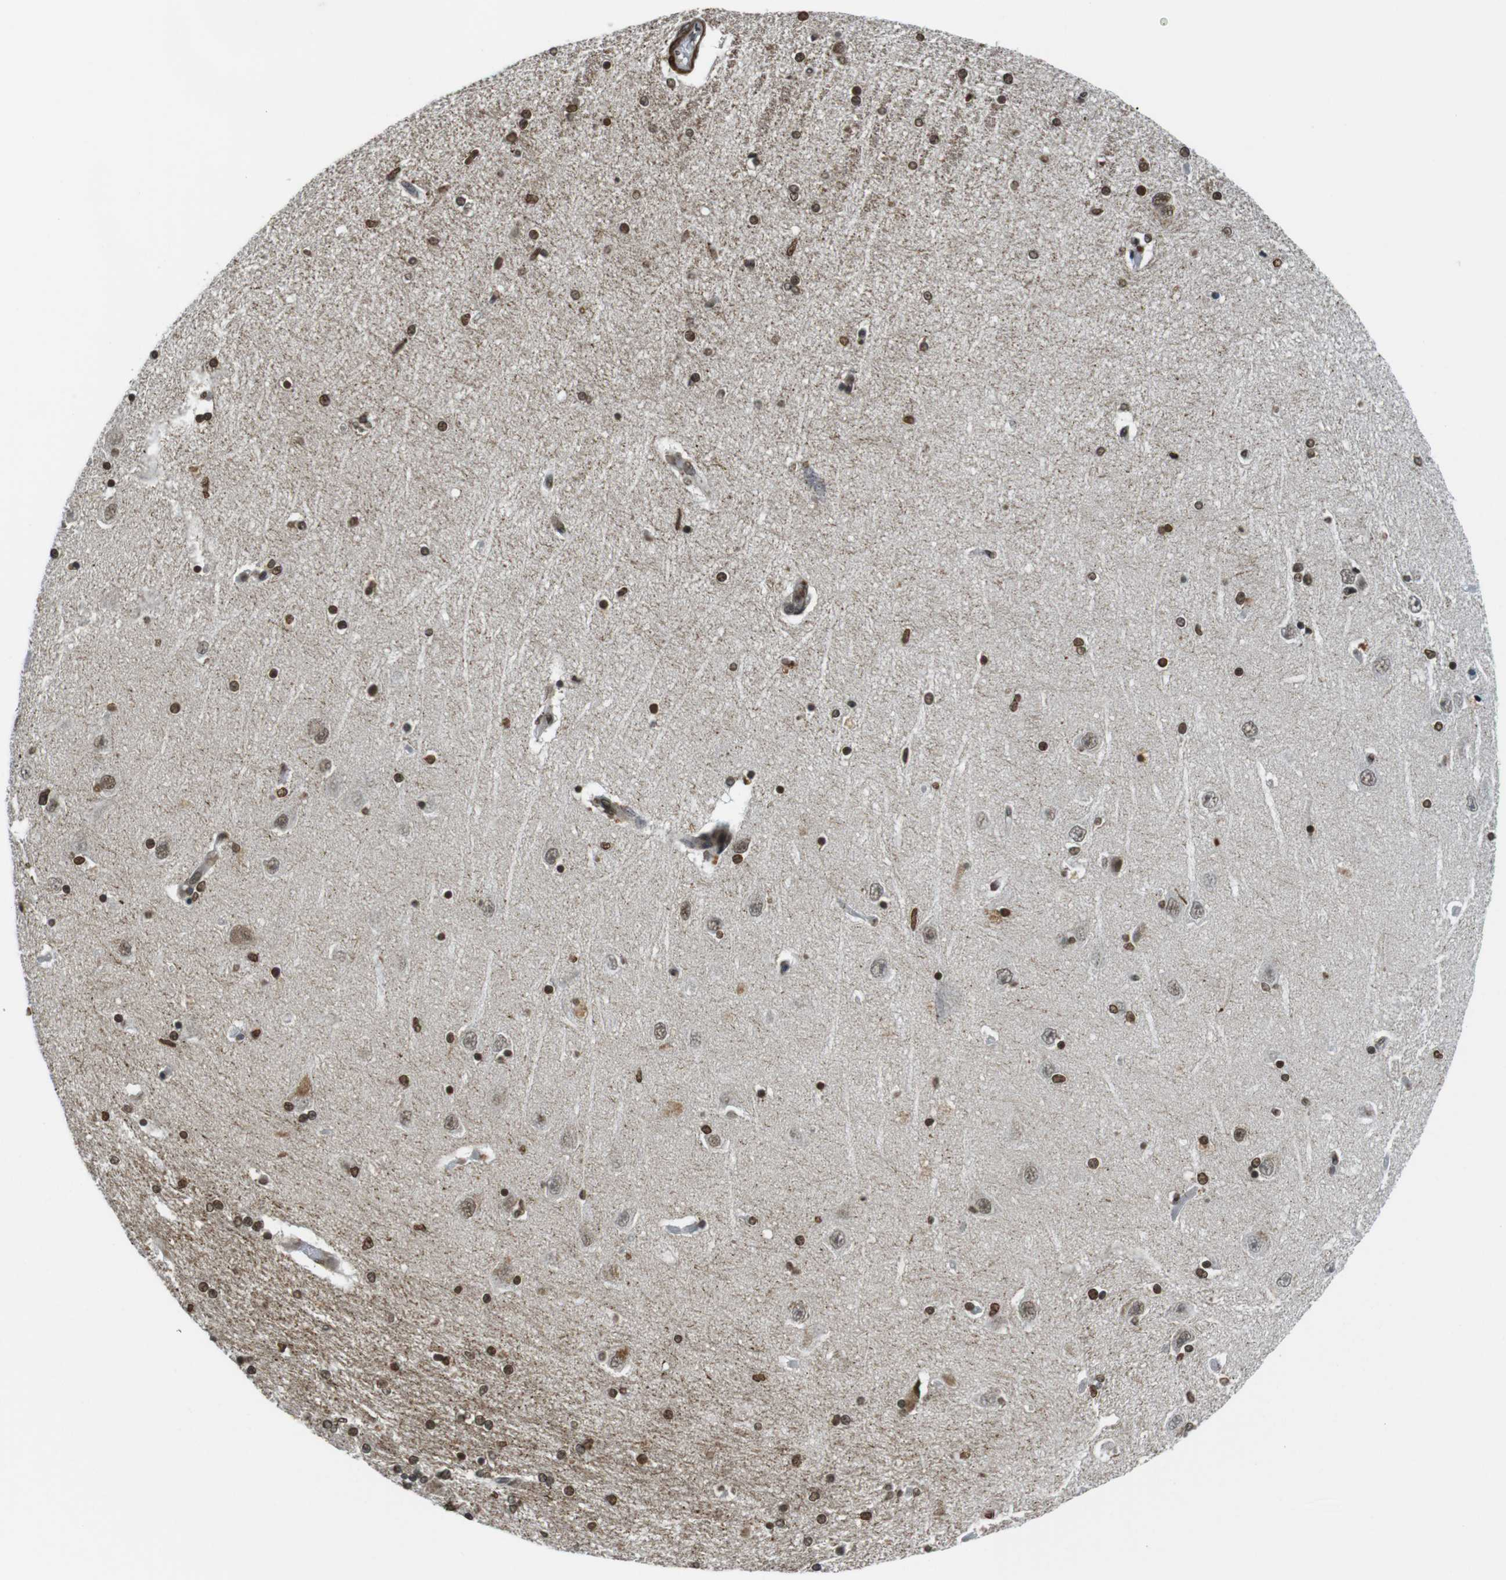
{"staining": {"intensity": "strong", "quantity": ">75%", "location": "nuclear"}, "tissue": "hippocampus", "cell_type": "Glial cells", "image_type": "normal", "snomed": [{"axis": "morphology", "description": "Normal tissue, NOS"}, {"axis": "topography", "description": "Hippocampus"}], "caption": "DAB (3,3'-diaminobenzidine) immunohistochemical staining of benign hippocampus demonstrates strong nuclear protein positivity in about >75% of glial cells.", "gene": "USP7", "patient": {"sex": "female", "age": 54}}